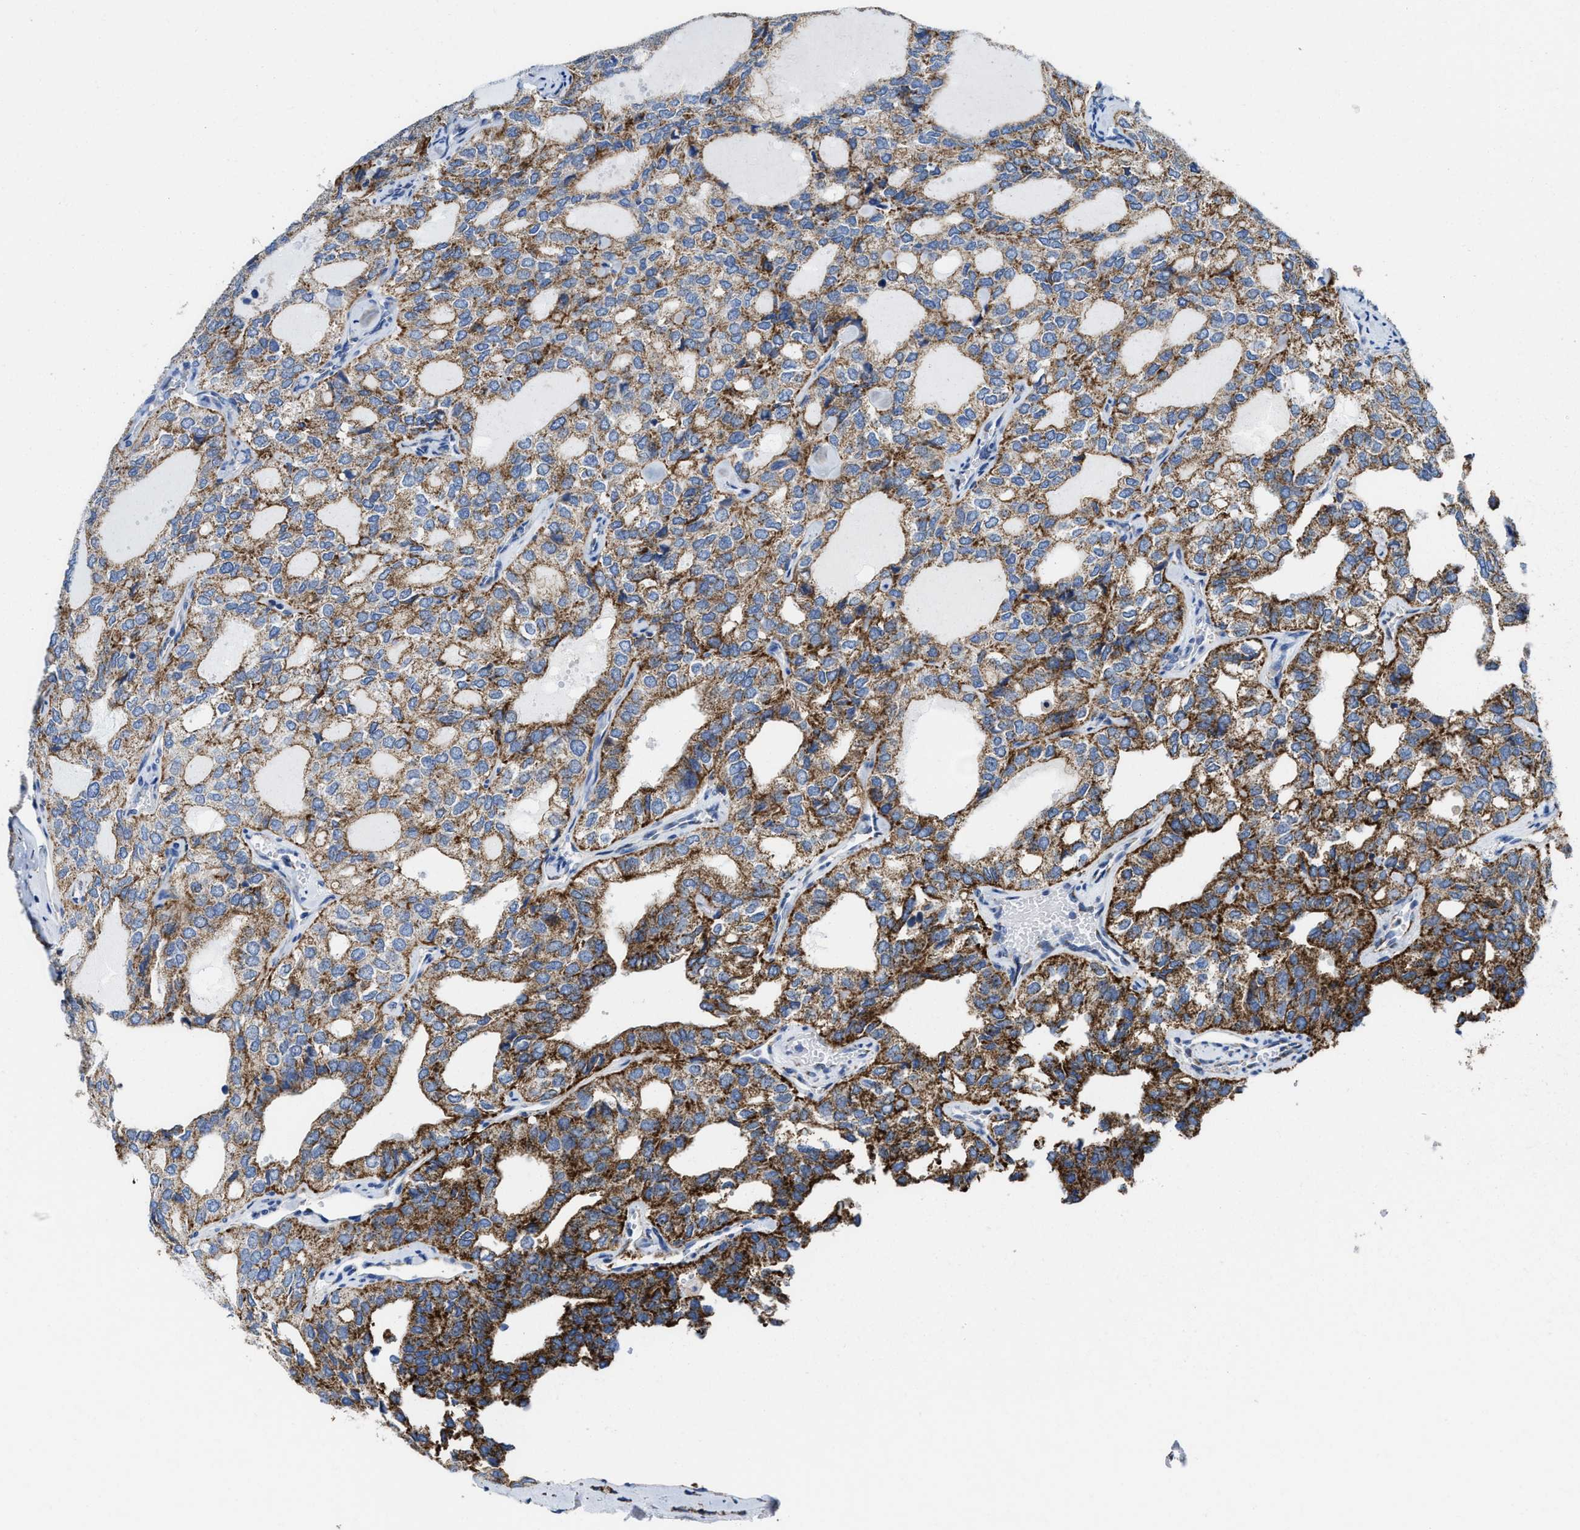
{"staining": {"intensity": "strong", "quantity": "25%-75%", "location": "cytoplasmic/membranous"}, "tissue": "thyroid cancer", "cell_type": "Tumor cells", "image_type": "cancer", "snomed": [{"axis": "morphology", "description": "Follicular adenoma carcinoma, NOS"}, {"axis": "topography", "description": "Thyroid gland"}], "caption": "DAB immunohistochemical staining of thyroid cancer exhibits strong cytoplasmic/membranous protein expression in approximately 25%-75% of tumor cells. The protein is stained brown, and the nuclei are stained in blue (DAB (3,3'-diaminobenzidine) IHC with brightfield microscopy, high magnification).", "gene": "ALDH1B1", "patient": {"sex": "male", "age": 75}}